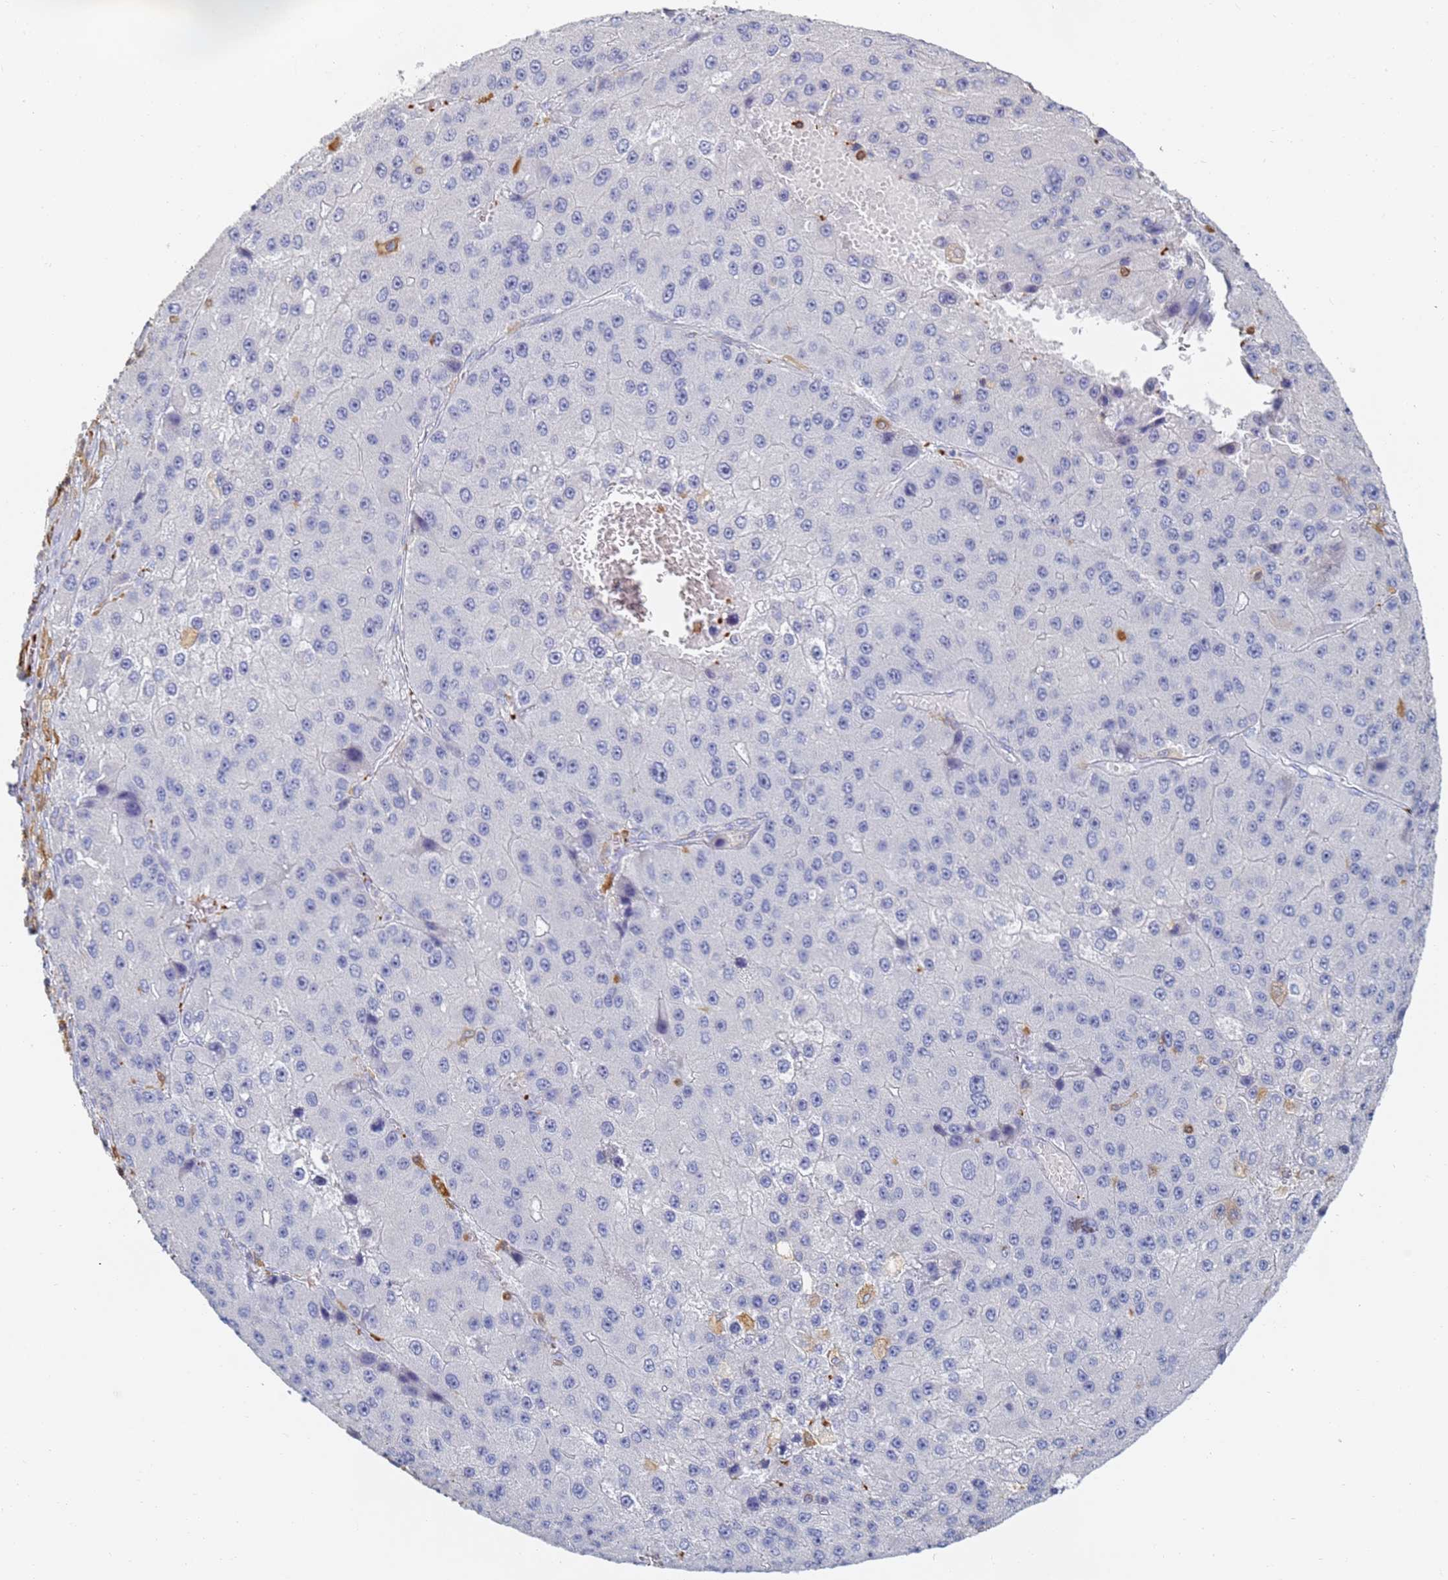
{"staining": {"intensity": "negative", "quantity": "none", "location": "none"}, "tissue": "liver cancer", "cell_type": "Tumor cells", "image_type": "cancer", "snomed": [{"axis": "morphology", "description": "Carcinoma, Hepatocellular, NOS"}, {"axis": "topography", "description": "Liver"}], "caption": "The photomicrograph demonstrates no significant positivity in tumor cells of liver cancer (hepatocellular carcinoma).", "gene": "BIN2", "patient": {"sex": "female", "age": 73}}